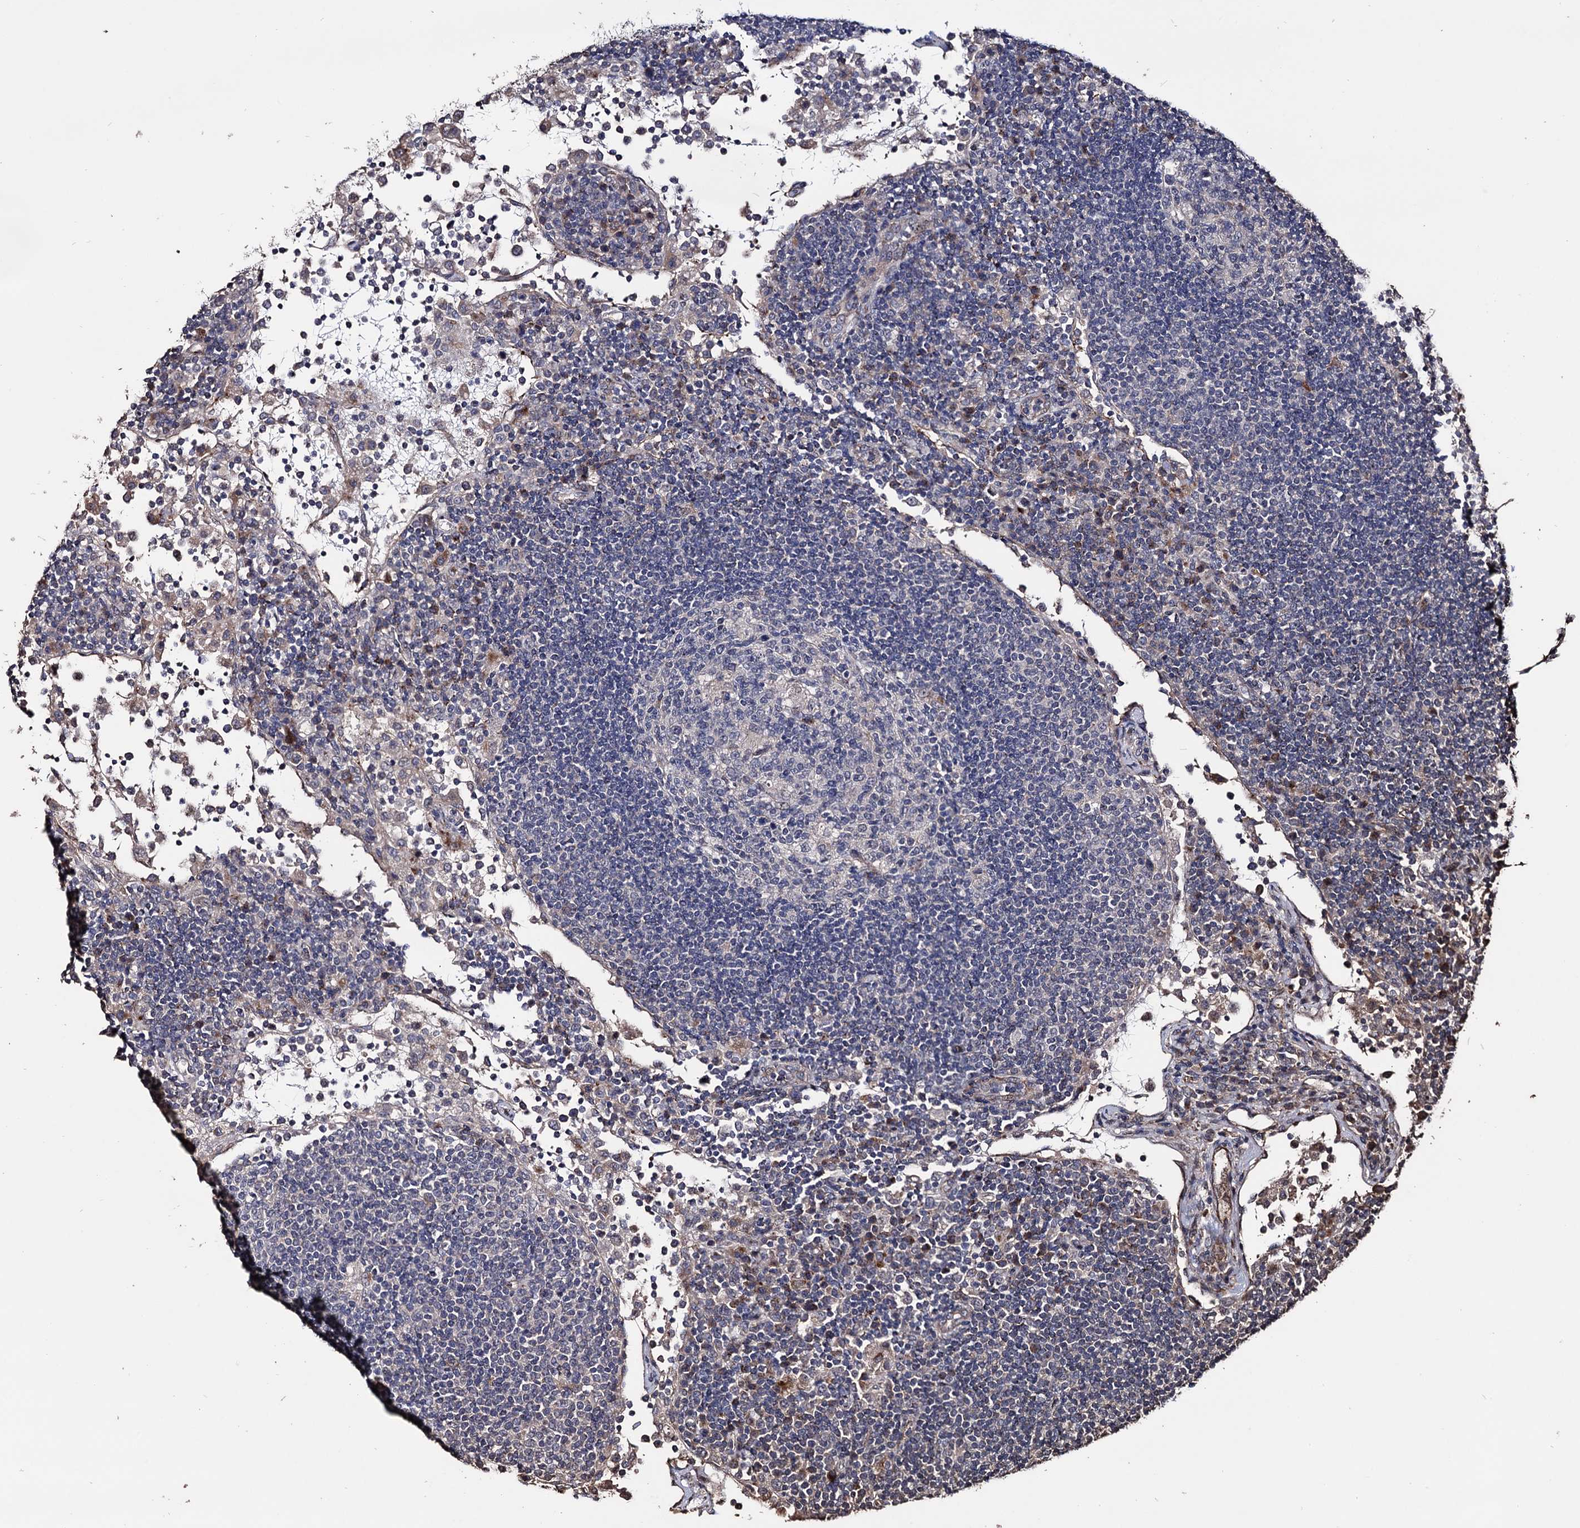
{"staining": {"intensity": "negative", "quantity": "none", "location": "none"}, "tissue": "lymph node", "cell_type": "Germinal center cells", "image_type": "normal", "snomed": [{"axis": "morphology", "description": "Normal tissue, NOS"}, {"axis": "topography", "description": "Lymph node"}], "caption": "This photomicrograph is of unremarkable lymph node stained with IHC to label a protein in brown with the nuclei are counter-stained blue. There is no staining in germinal center cells. (DAB immunohistochemistry with hematoxylin counter stain).", "gene": "MICAL2", "patient": {"sex": "female", "age": 53}}